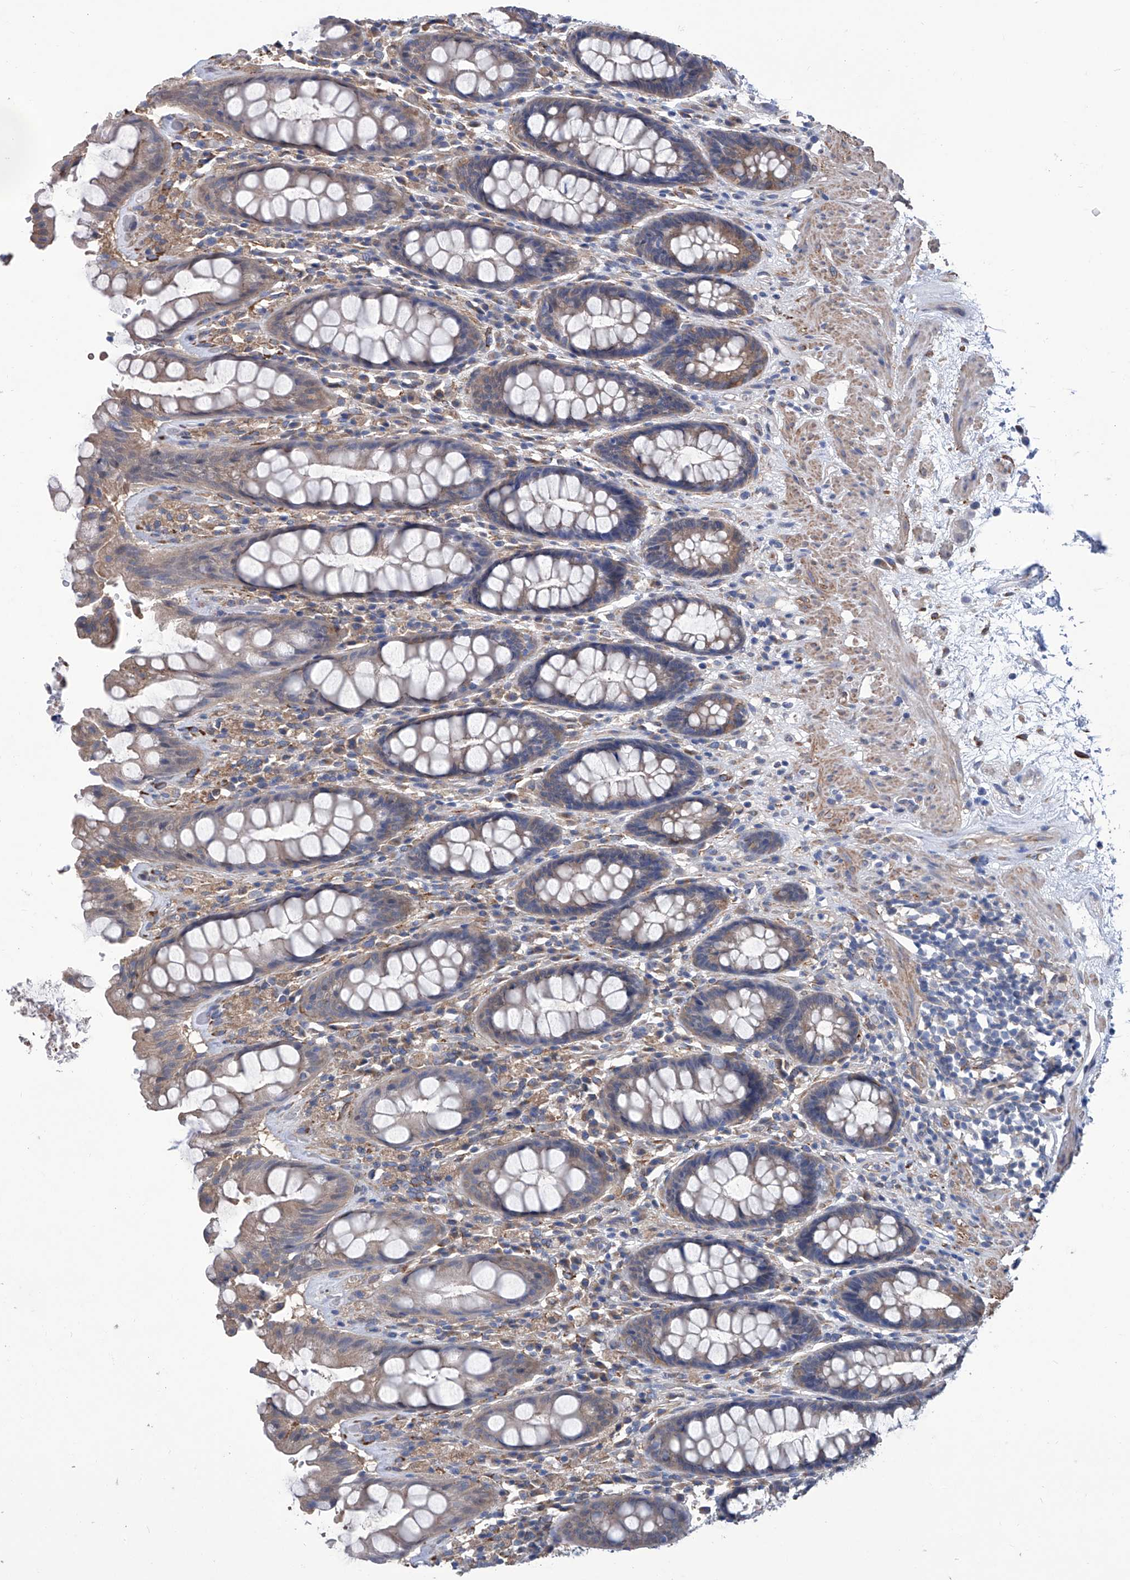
{"staining": {"intensity": "weak", "quantity": ">75%", "location": "cytoplasmic/membranous"}, "tissue": "rectum", "cell_type": "Glandular cells", "image_type": "normal", "snomed": [{"axis": "morphology", "description": "Normal tissue, NOS"}, {"axis": "topography", "description": "Rectum"}], "caption": "Immunohistochemistry (IHC) (DAB) staining of unremarkable human rectum reveals weak cytoplasmic/membranous protein positivity in about >75% of glandular cells.", "gene": "SMS", "patient": {"sex": "male", "age": 64}}